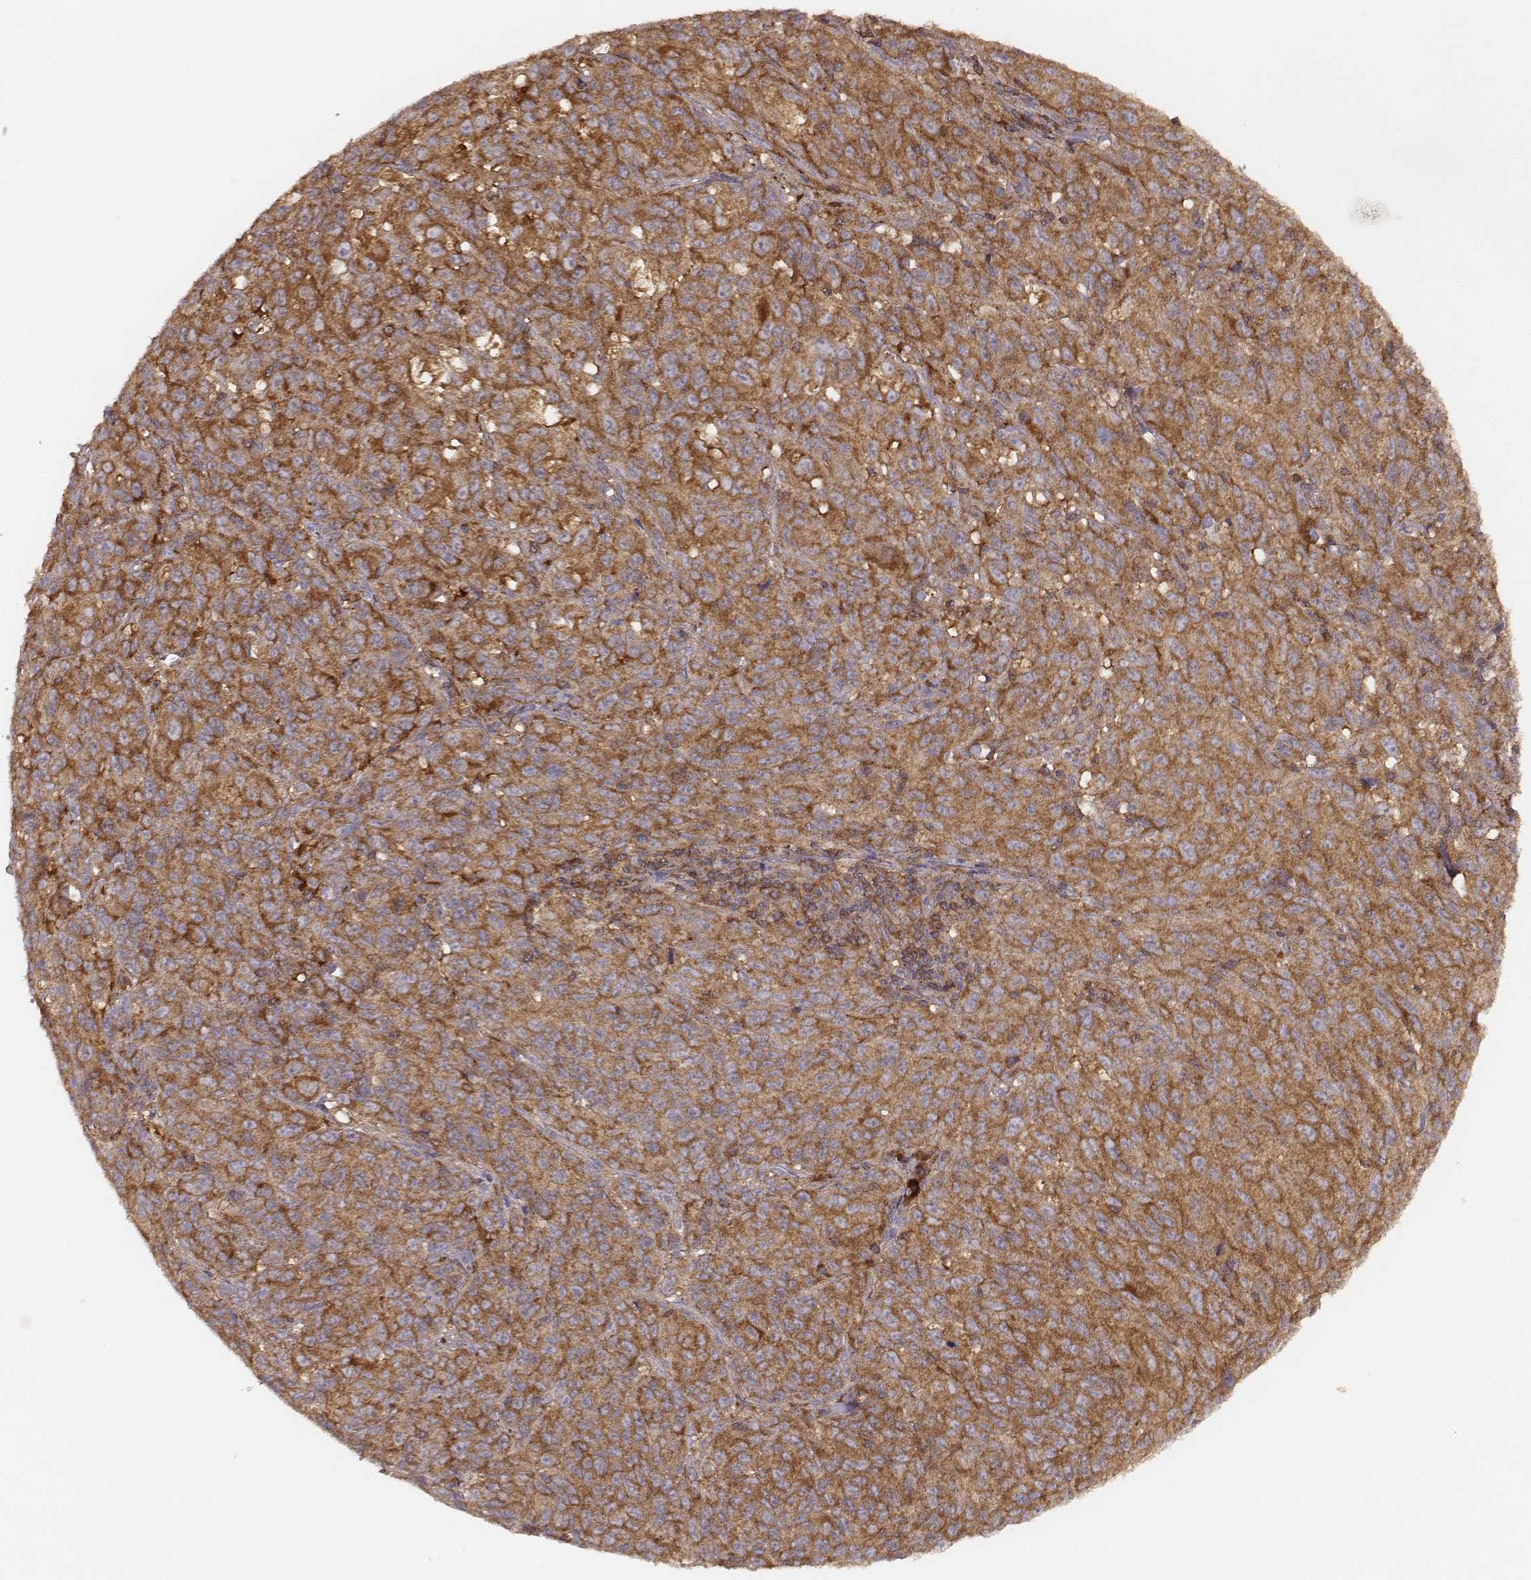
{"staining": {"intensity": "strong", "quantity": ">75%", "location": "cytoplasmic/membranous"}, "tissue": "melanoma", "cell_type": "Tumor cells", "image_type": "cancer", "snomed": [{"axis": "morphology", "description": "Malignant melanoma, NOS"}, {"axis": "topography", "description": "Vulva, labia, clitoris and Bartholin´s gland, NO"}], "caption": "Human malignant melanoma stained for a protein (brown) shows strong cytoplasmic/membranous positive staining in about >75% of tumor cells.", "gene": "CARS1", "patient": {"sex": "female", "age": 75}}